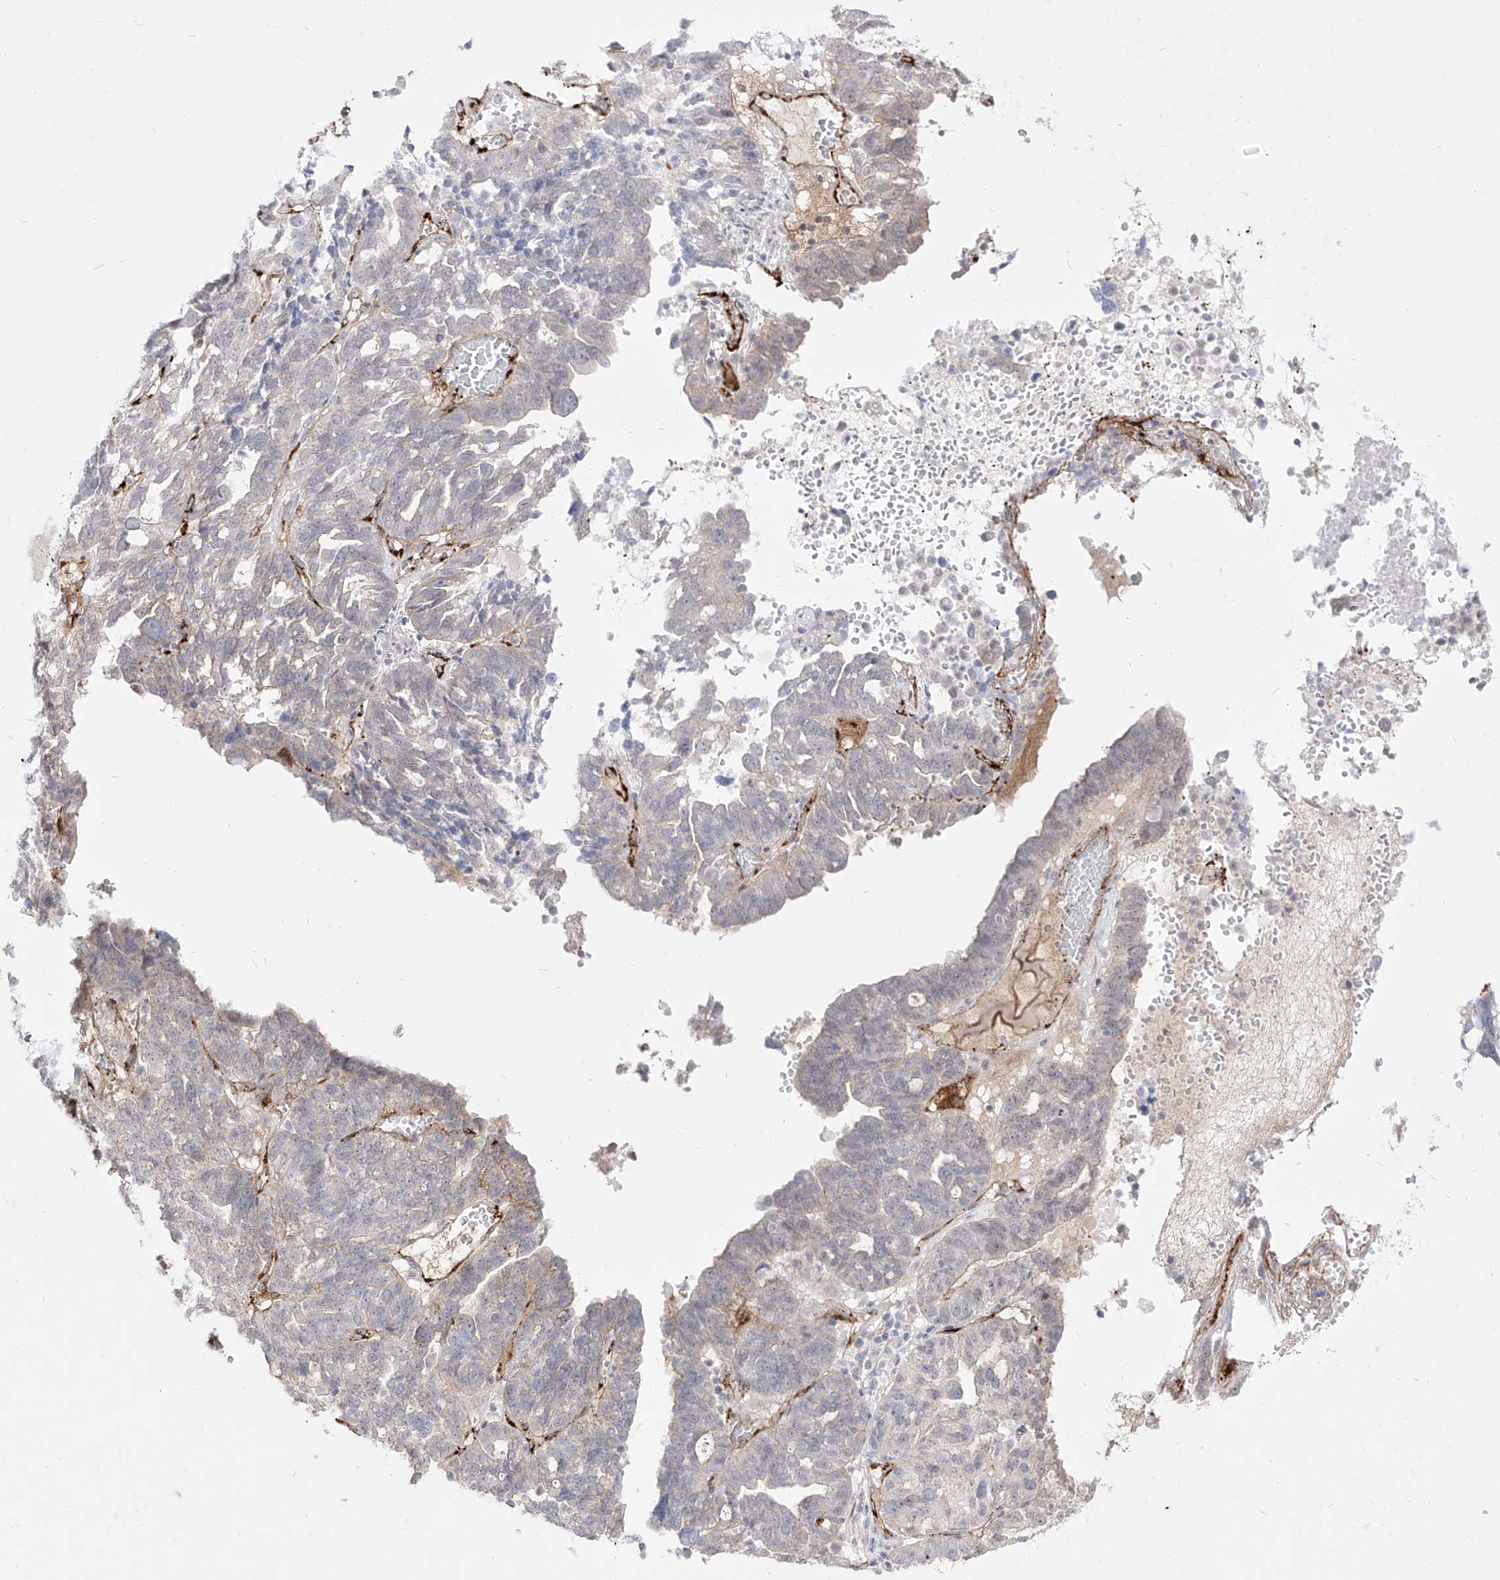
{"staining": {"intensity": "negative", "quantity": "none", "location": "none"}, "tissue": "ovarian cancer", "cell_type": "Tumor cells", "image_type": "cancer", "snomed": [{"axis": "morphology", "description": "Cystadenocarcinoma, serous, NOS"}, {"axis": "topography", "description": "Ovary"}], "caption": "This is a histopathology image of IHC staining of ovarian cancer, which shows no positivity in tumor cells.", "gene": "ZGRF1", "patient": {"sex": "female", "age": 59}}